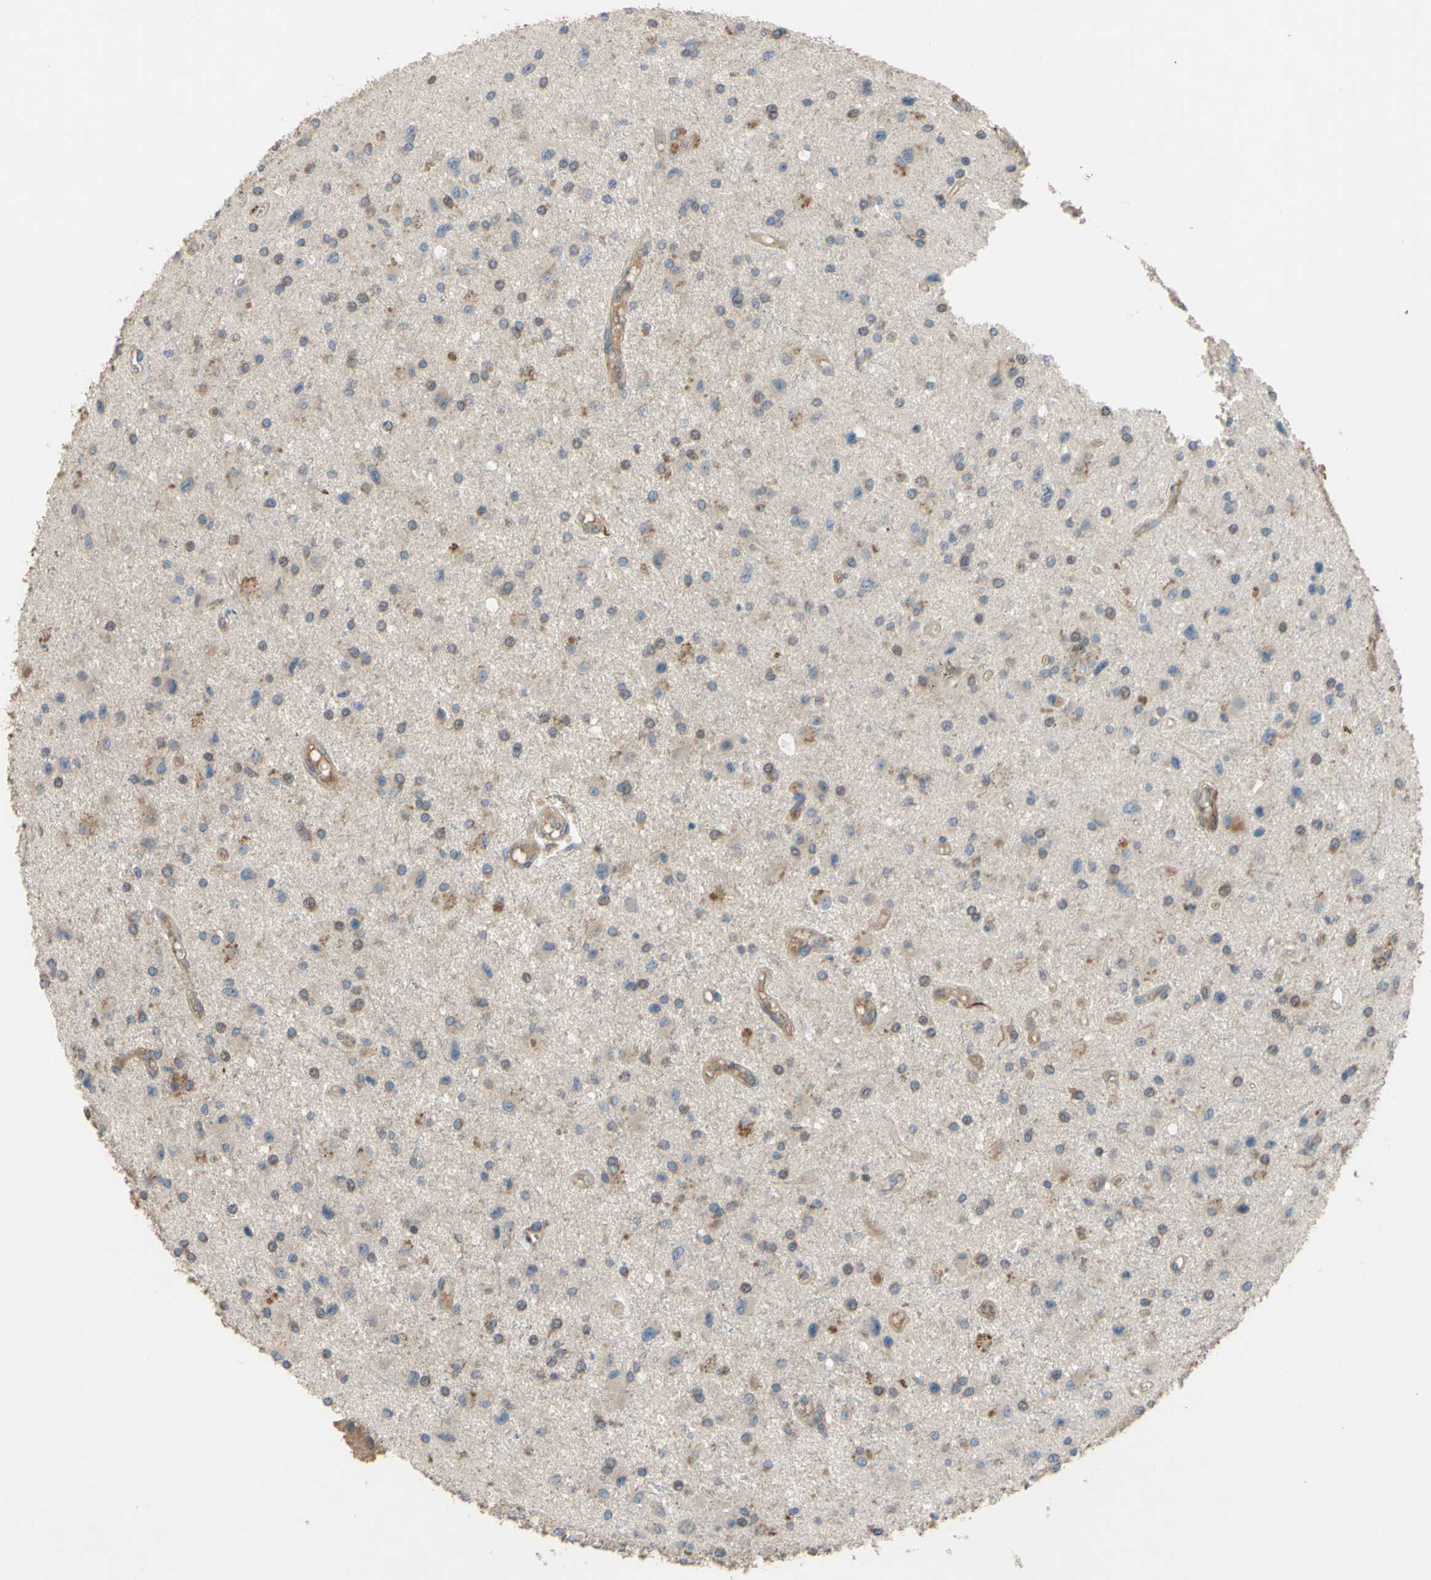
{"staining": {"intensity": "moderate", "quantity": "25%-75%", "location": "cytoplasmic/membranous"}, "tissue": "glioma", "cell_type": "Tumor cells", "image_type": "cancer", "snomed": [{"axis": "morphology", "description": "Glioma, malignant, Low grade"}, {"axis": "topography", "description": "Brain"}], "caption": "The immunohistochemical stain labels moderate cytoplasmic/membranous positivity in tumor cells of malignant glioma (low-grade) tissue. (IHC, brightfield microscopy, high magnification).", "gene": "SPTLC1", "patient": {"sex": "male", "age": 58}}